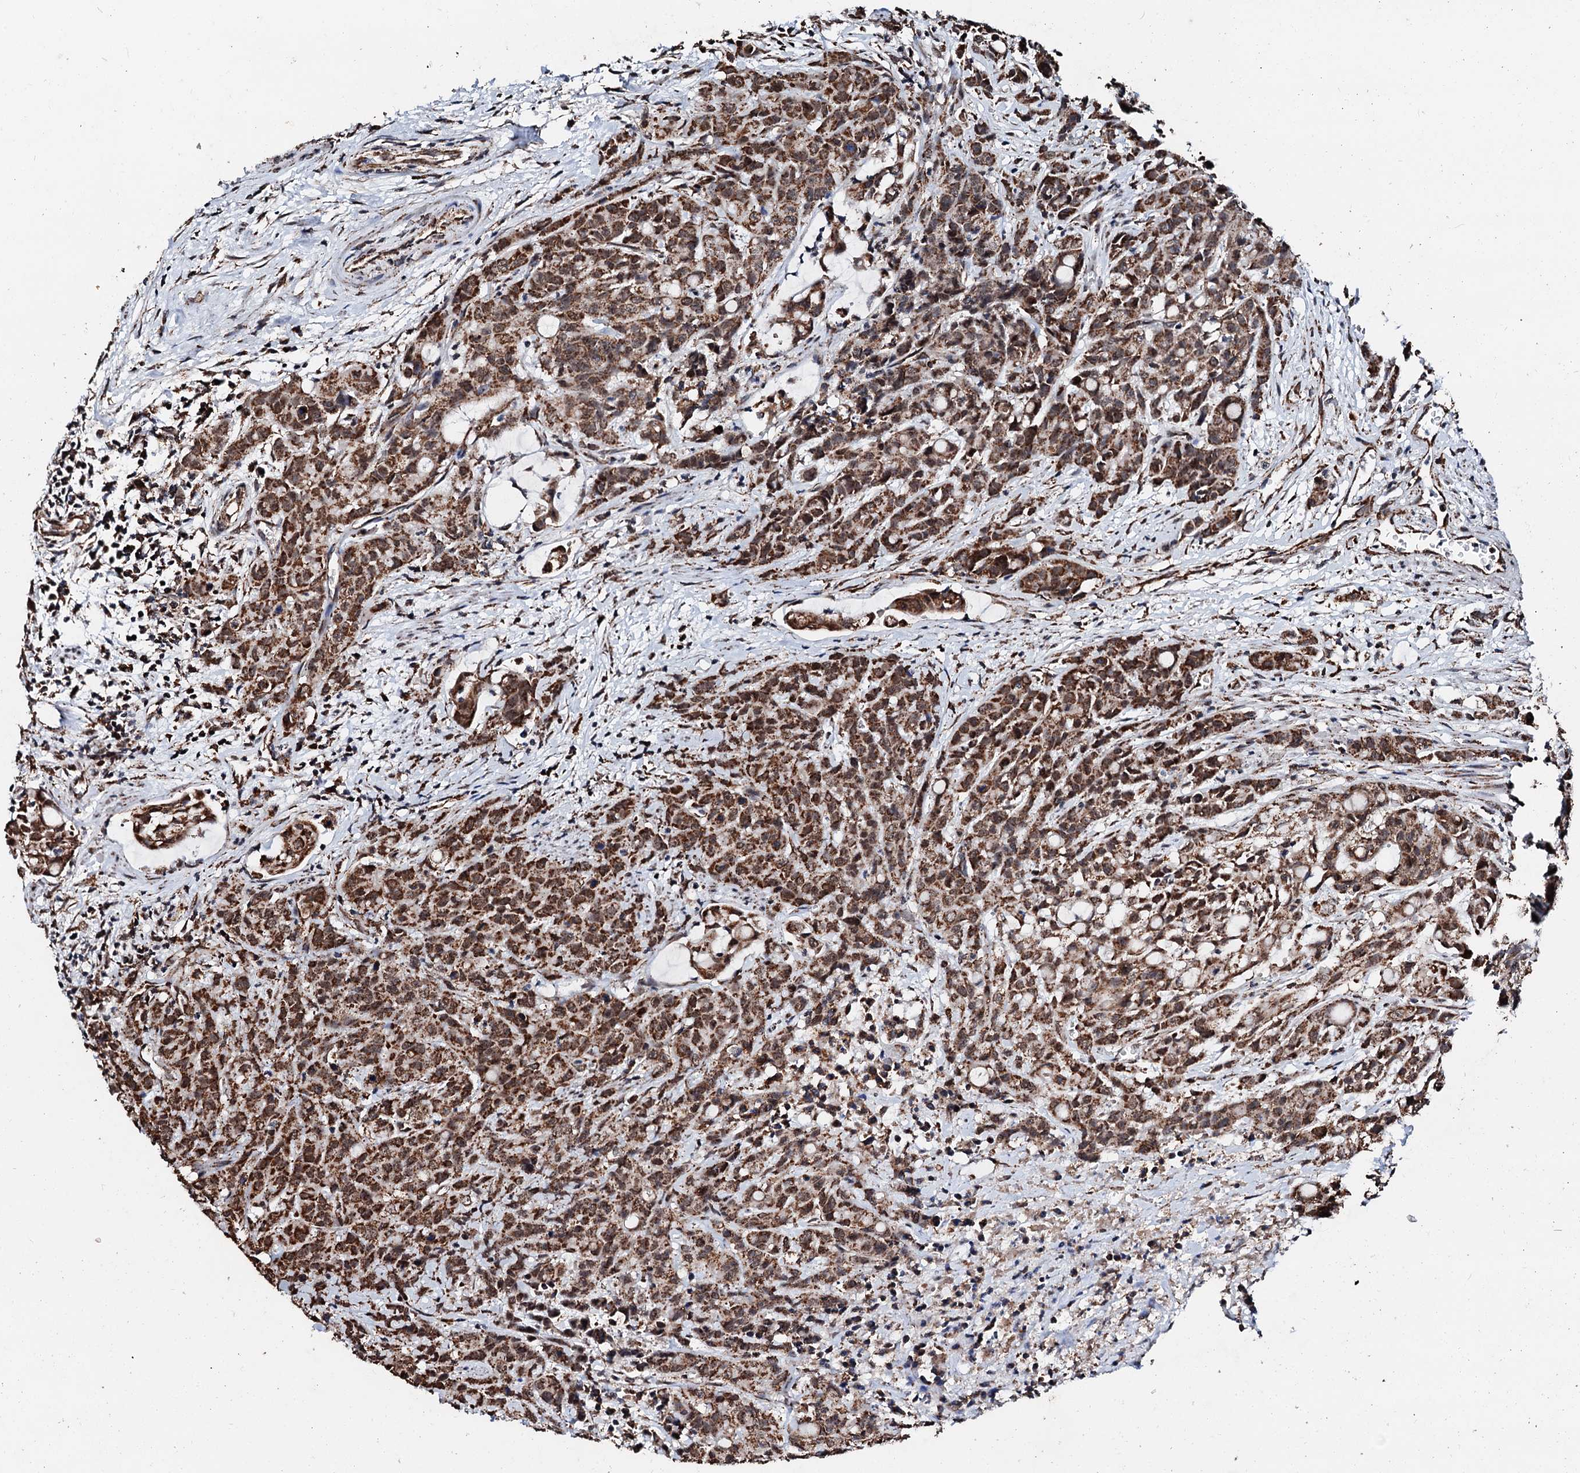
{"staining": {"intensity": "strong", "quantity": ">75%", "location": "cytoplasmic/membranous"}, "tissue": "colorectal cancer", "cell_type": "Tumor cells", "image_type": "cancer", "snomed": [{"axis": "morphology", "description": "Adenocarcinoma, NOS"}, {"axis": "topography", "description": "Colon"}], "caption": "Strong cytoplasmic/membranous positivity for a protein is identified in about >75% of tumor cells of colorectal cancer (adenocarcinoma) using immunohistochemistry (IHC).", "gene": "SECISBP2L", "patient": {"sex": "male", "age": 62}}